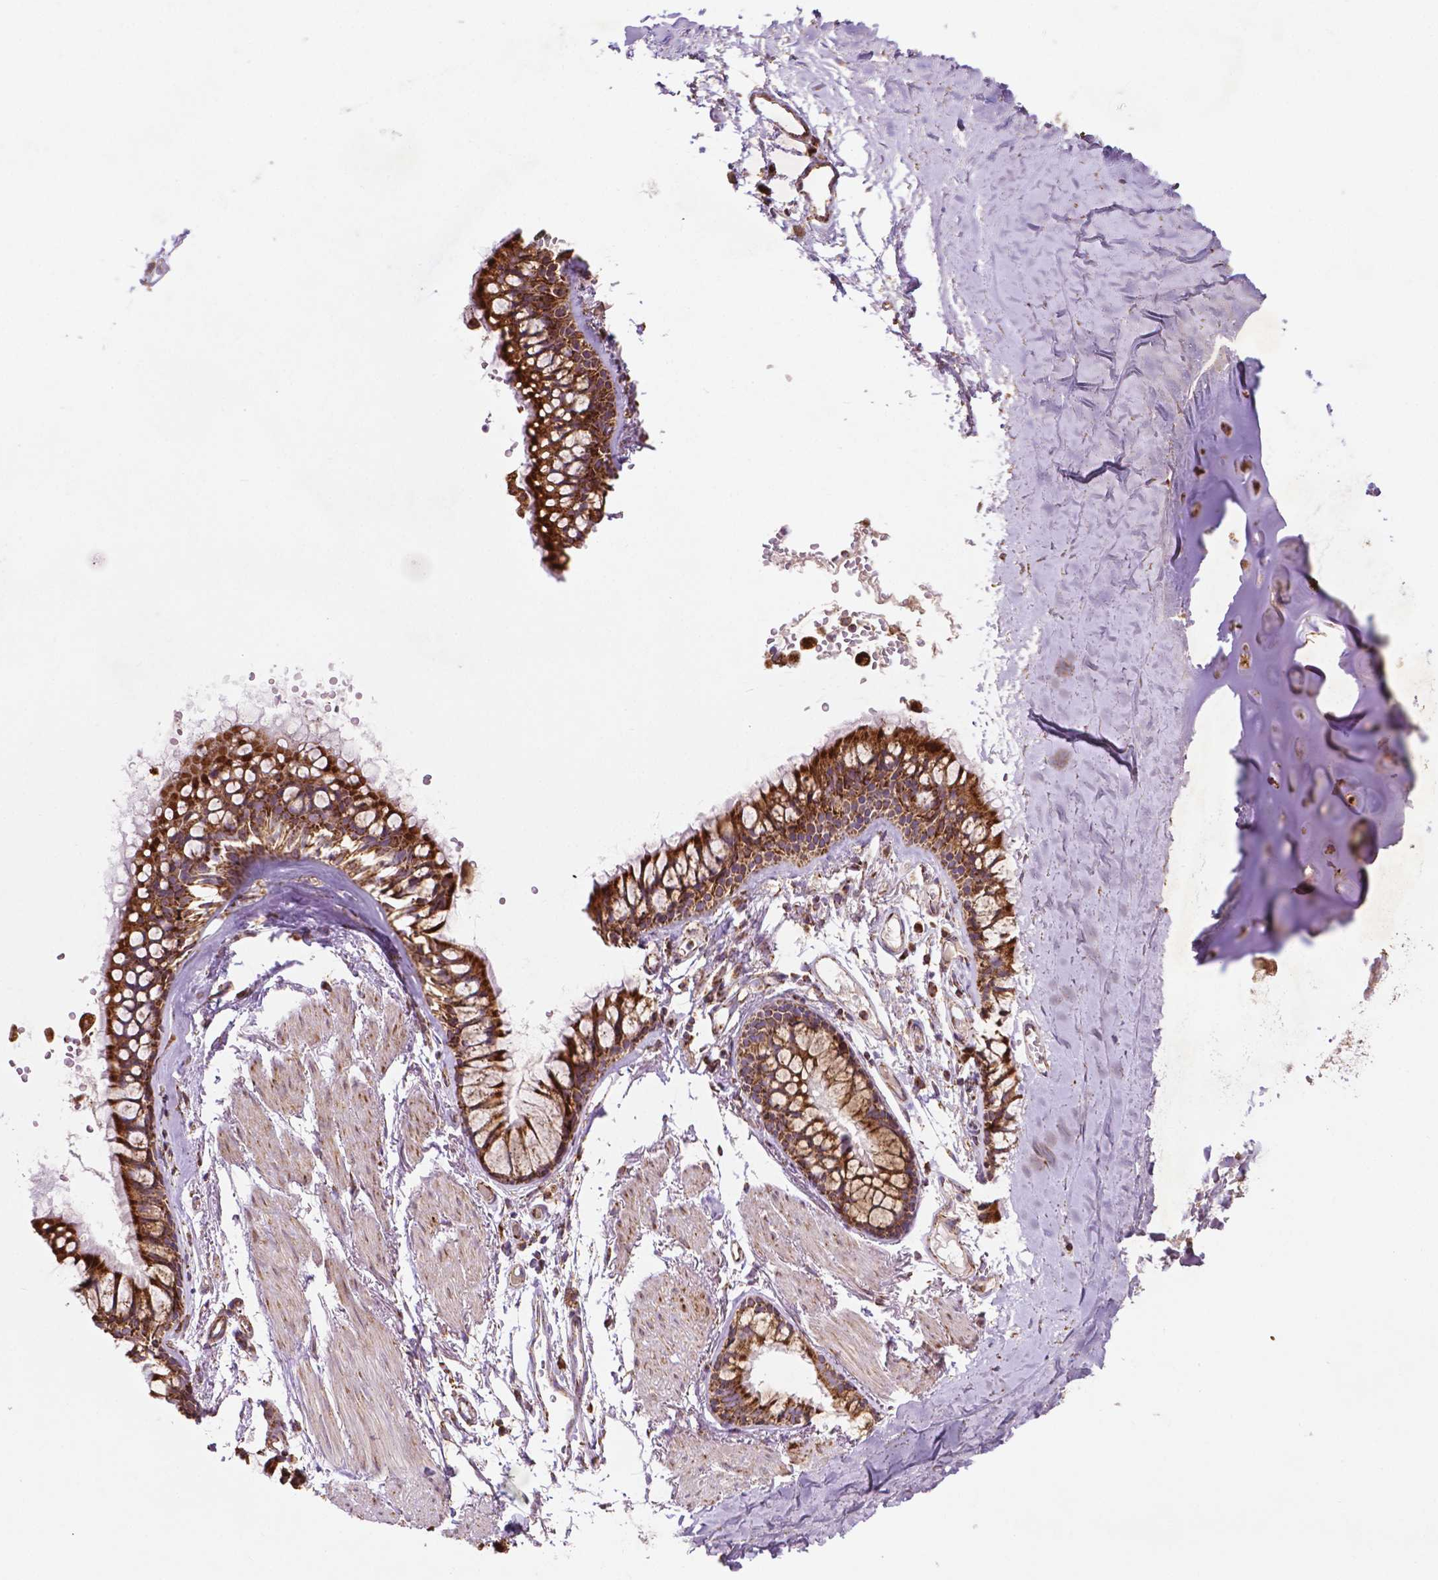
{"staining": {"intensity": "strong", "quantity": ">75%", "location": "cytoplasmic/membranous"}, "tissue": "soft tissue", "cell_type": "Chondrocytes", "image_type": "normal", "snomed": [{"axis": "morphology", "description": "Normal tissue, NOS"}, {"axis": "topography", "description": "Cartilage tissue"}, {"axis": "topography", "description": "Bronchus"}], "caption": "Brown immunohistochemical staining in unremarkable soft tissue displays strong cytoplasmic/membranous expression in about >75% of chondrocytes. The staining was performed using DAB (3,3'-diaminobenzidine), with brown indicating positive protein expression. Nuclei are stained blue with hematoxylin.", "gene": "ILVBL", "patient": {"sex": "female", "age": 79}}